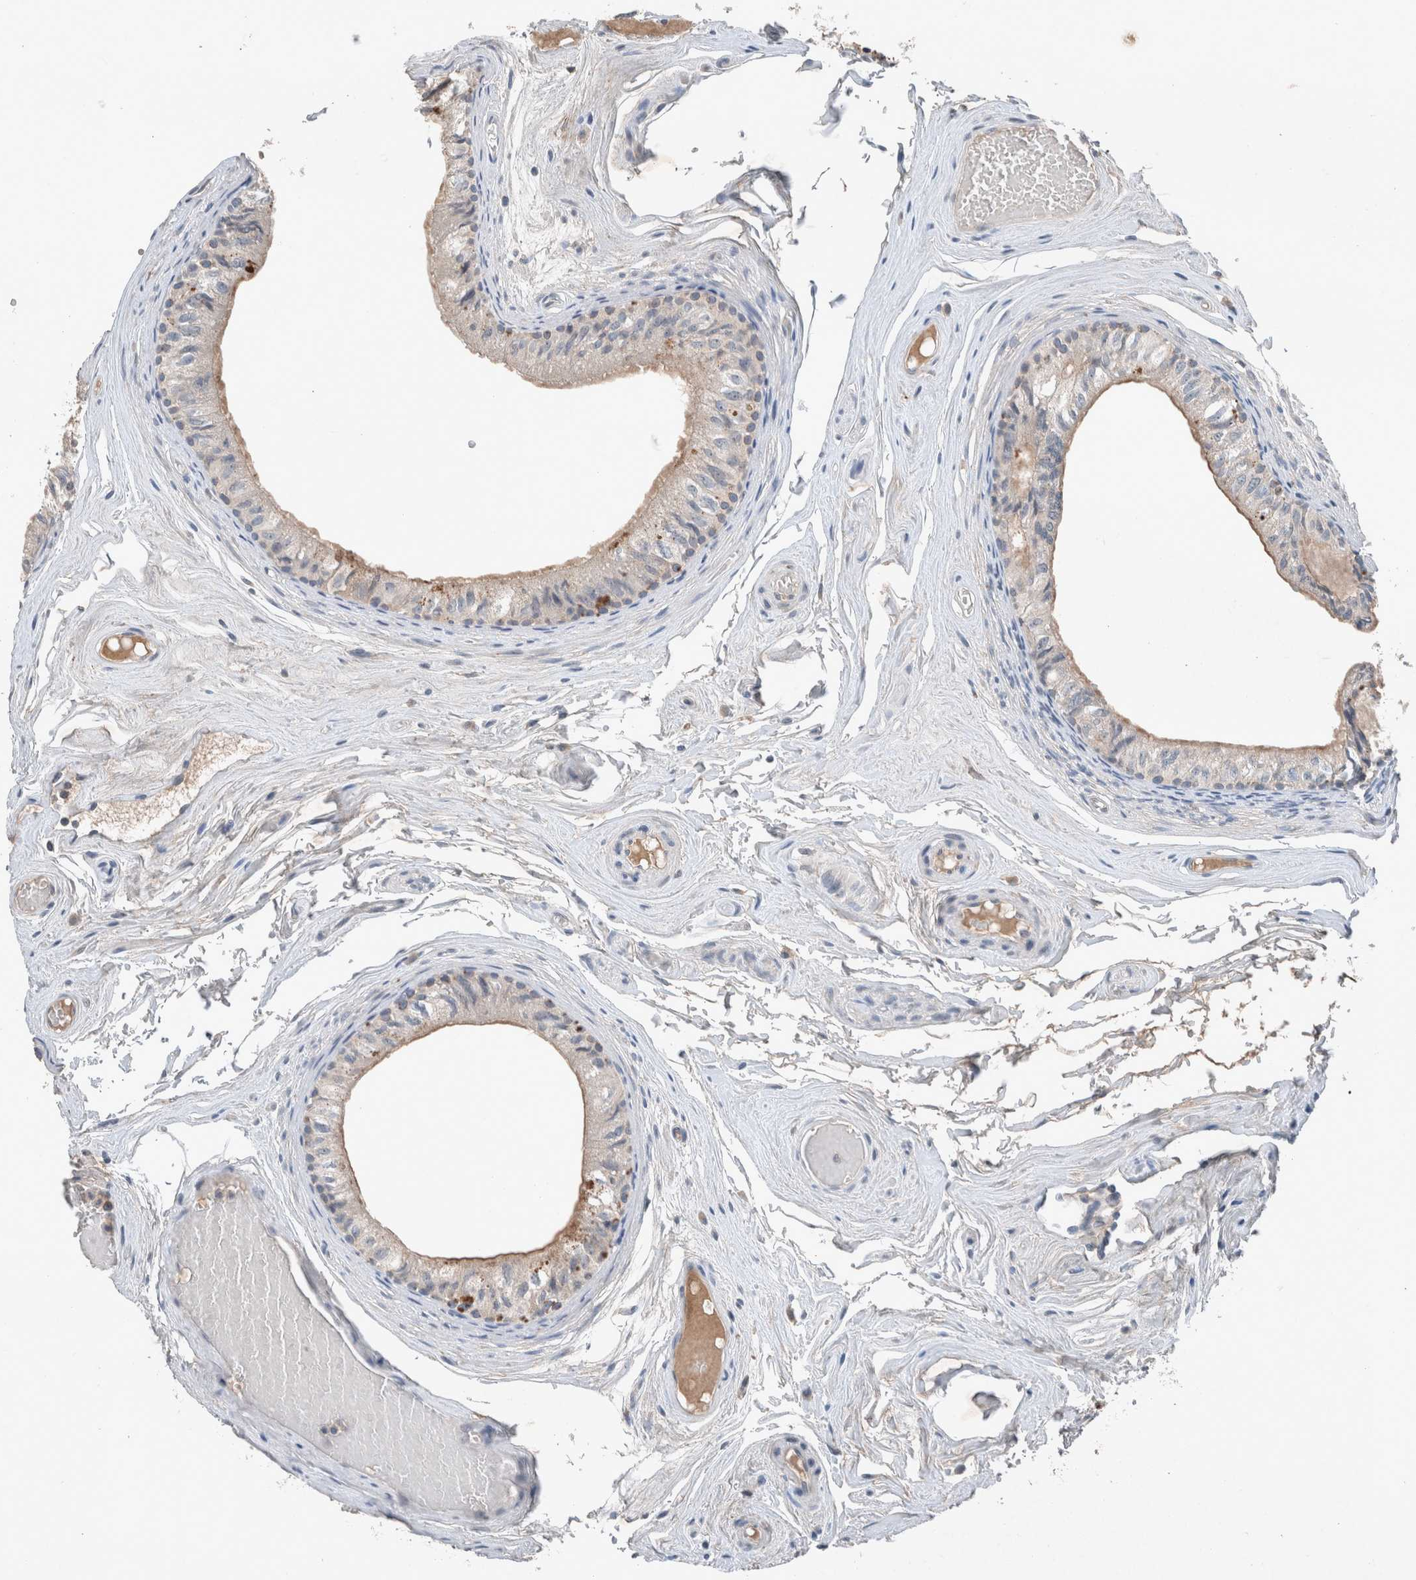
{"staining": {"intensity": "weak", "quantity": ">75%", "location": "cytoplasmic/membranous"}, "tissue": "epididymis", "cell_type": "Glandular cells", "image_type": "normal", "snomed": [{"axis": "morphology", "description": "Normal tissue, NOS"}, {"axis": "topography", "description": "Epididymis"}], "caption": "Immunohistochemical staining of unremarkable human epididymis demonstrates >75% levels of weak cytoplasmic/membranous protein expression in about >75% of glandular cells.", "gene": "UGCG", "patient": {"sex": "male", "age": 79}}